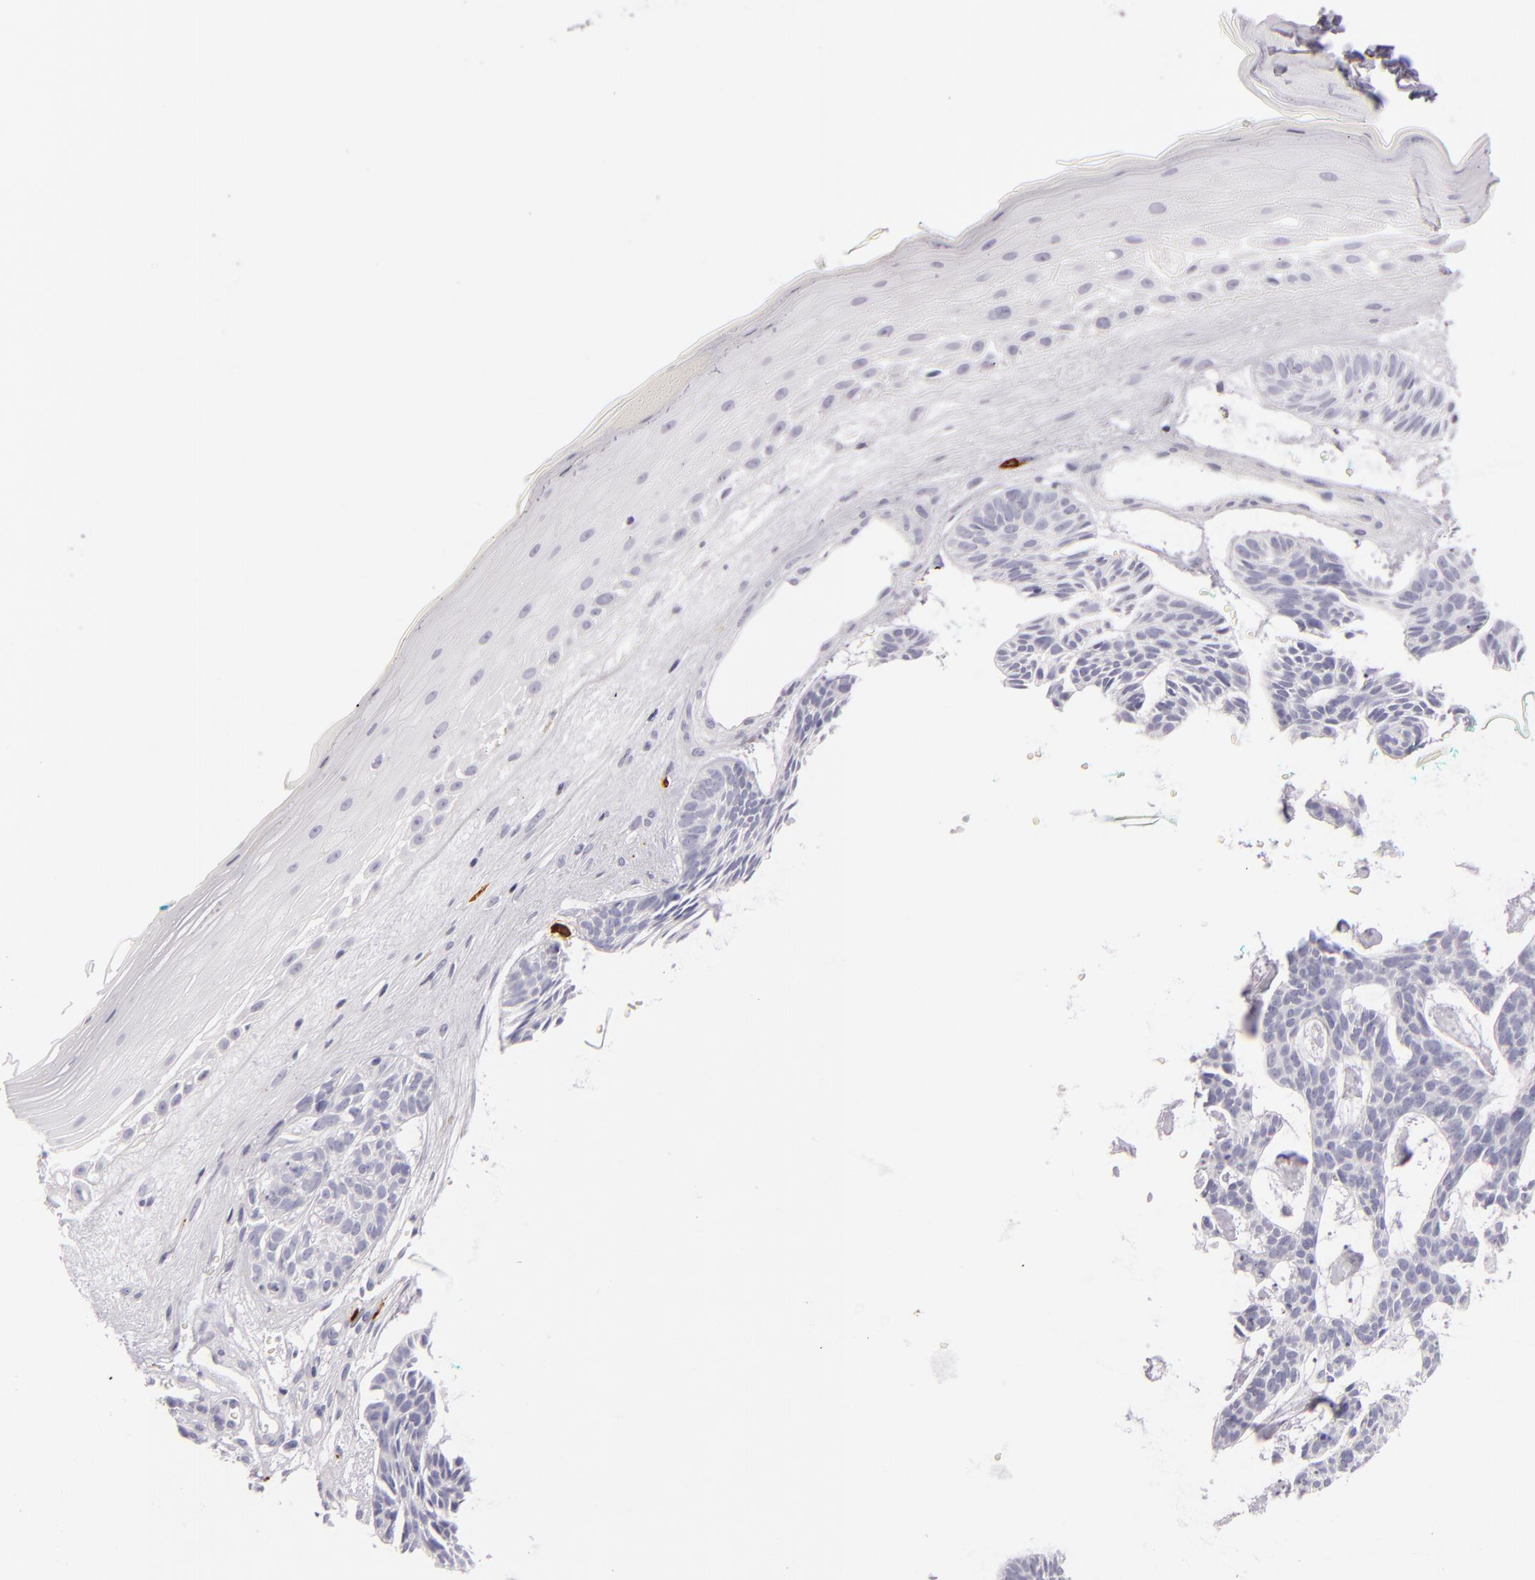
{"staining": {"intensity": "negative", "quantity": "none", "location": "none"}, "tissue": "skin cancer", "cell_type": "Tumor cells", "image_type": "cancer", "snomed": [{"axis": "morphology", "description": "Basal cell carcinoma"}, {"axis": "topography", "description": "Skin"}], "caption": "A high-resolution micrograph shows immunohistochemistry (IHC) staining of basal cell carcinoma (skin), which demonstrates no significant staining in tumor cells.", "gene": "TPSD1", "patient": {"sex": "male", "age": 75}}